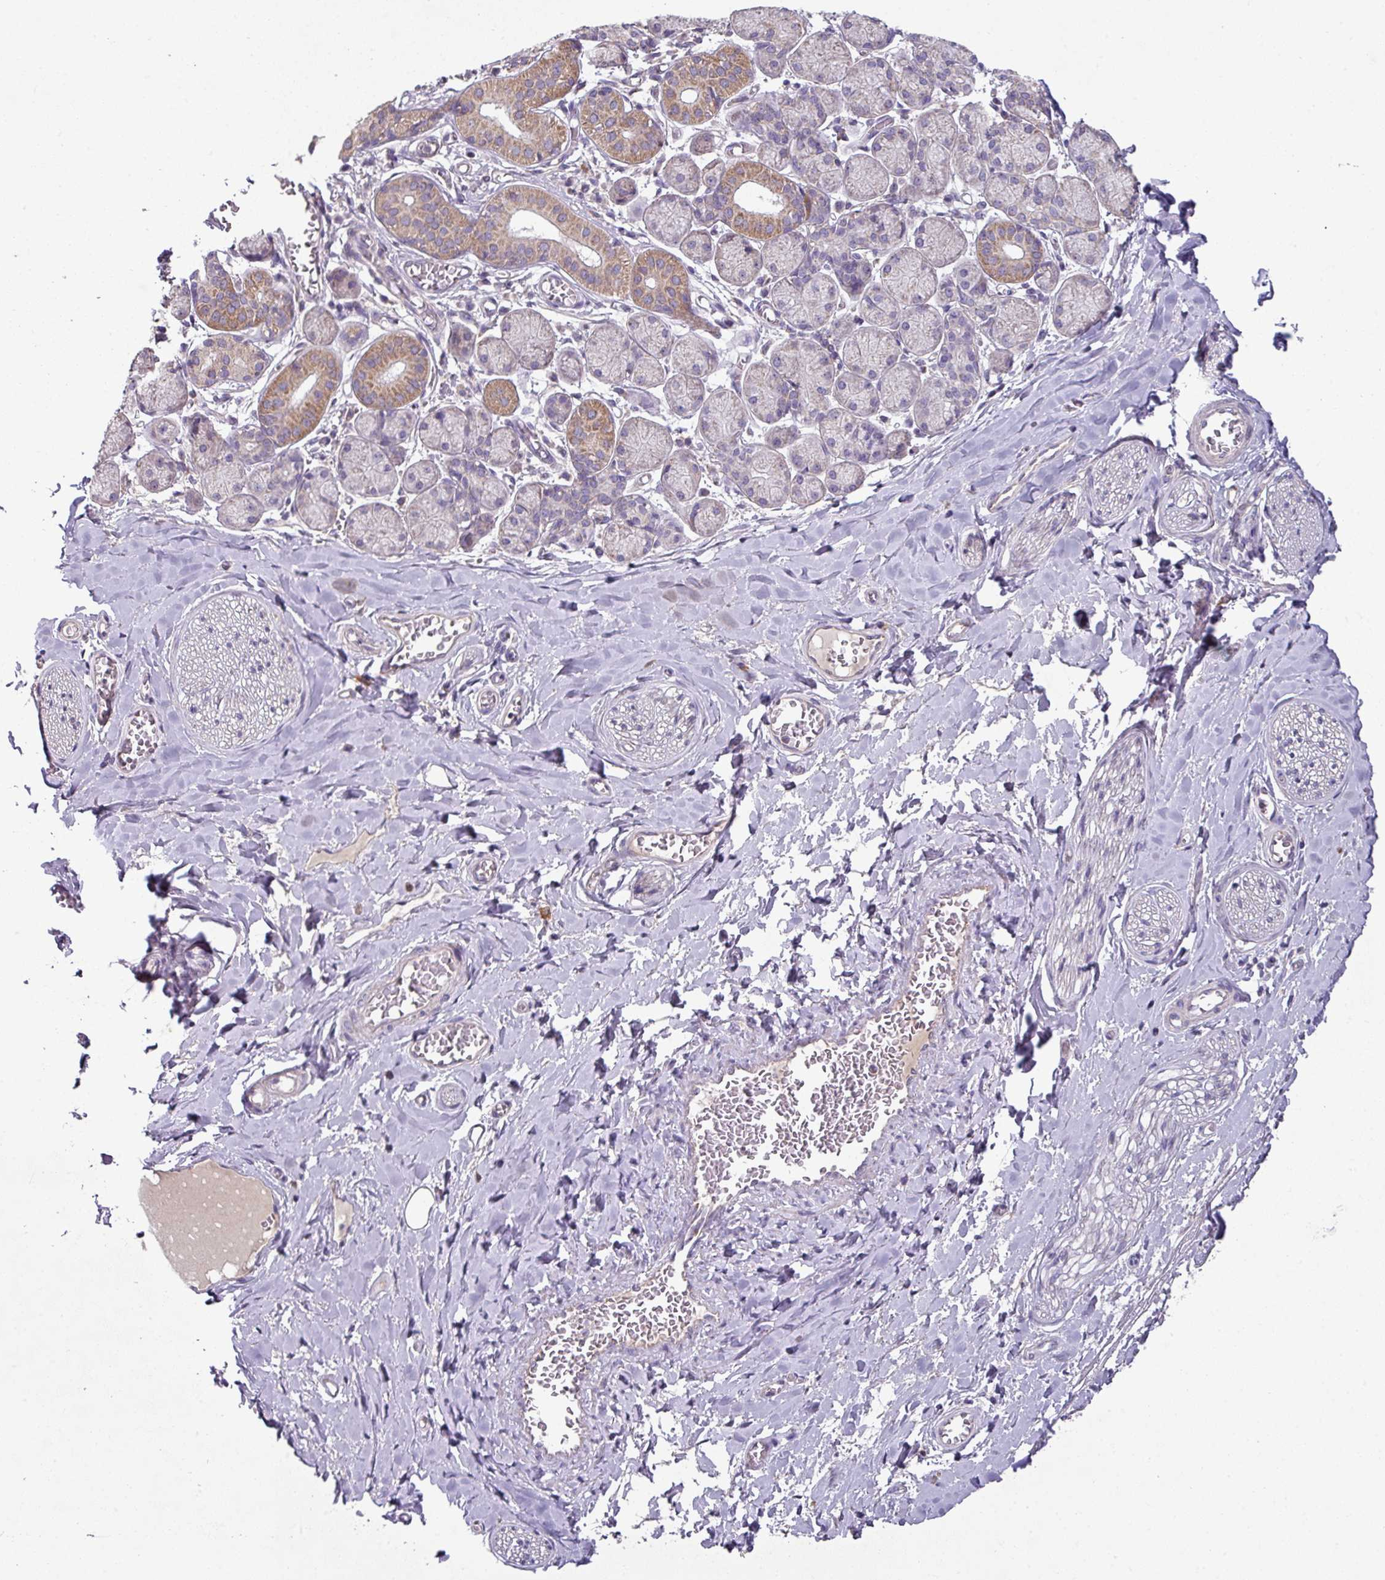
{"staining": {"intensity": "negative", "quantity": "none", "location": "none"}, "tissue": "adipose tissue", "cell_type": "Adipocytes", "image_type": "normal", "snomed": [{"axis": "morphology", "description": "Normal tissue, NOS"}, {"axis": "topography", "description": "Salivary gland"}, {"axis": "topography", "description": "Peripheral nerve tissue"}], "caption": "Human adipose tissue stained for a protein using immunohistochemistry (IHC) shows no staining in adipocytes.", "gene": "LRRC9", "patient": {"sex": "female", "age": 24}}